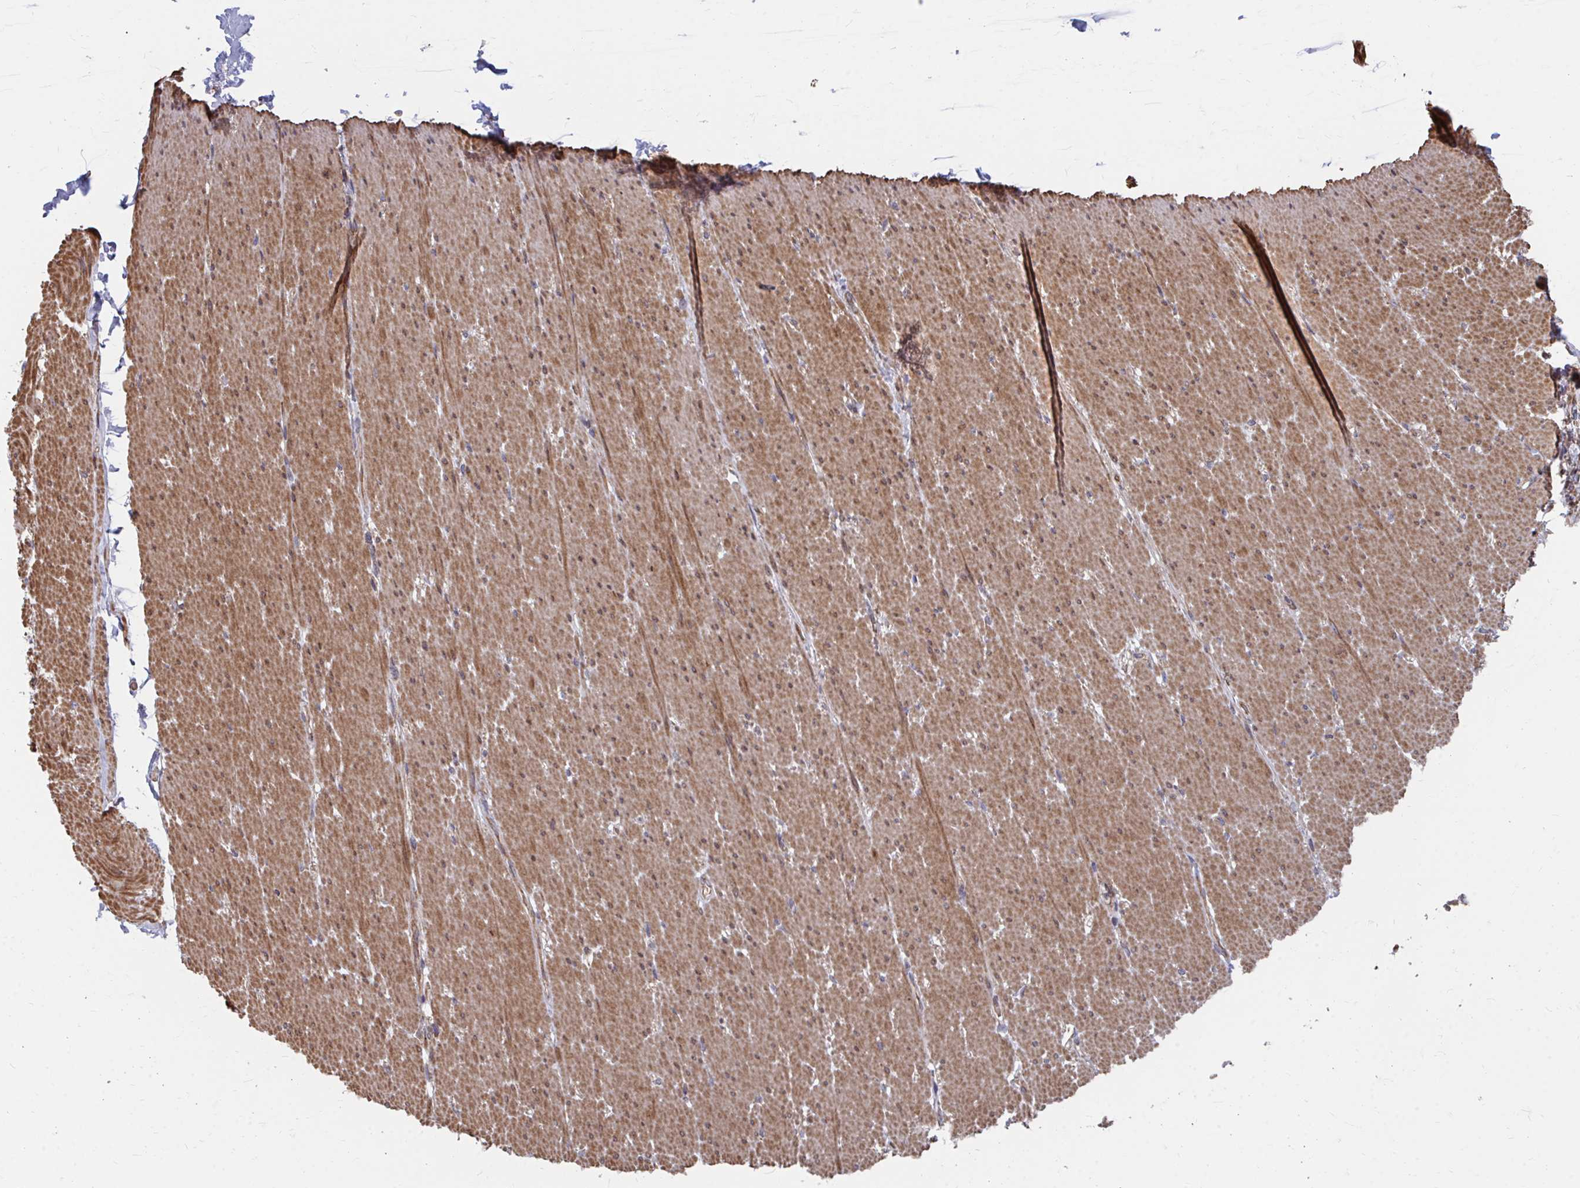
{"staining": {"intensity": "moderate", "quantity": ">75%", "location": "cytoplasmic/membranous"}, "tissue": "smooth muscle", "cell_type": "Smooth muscle cells", "image_type": "normal", "snomed": [{"axis": "morphology", "description": "Normal tissue, NOS"}, {"axis": "topography", "description": "Smooth muscle"}, {"axis": "topography", "description": "Rectum"}], "caption": "A high-resolution histopathology image shows immunohistochemistry (IHC) staining of benign smooth muscle, which demonstrates moderate cytoplasmic/membranous positivity in approximately >75% of smooth muscle cells.", "gene": "FAM89A", "patient": {"sex": "male", "age": 53}}